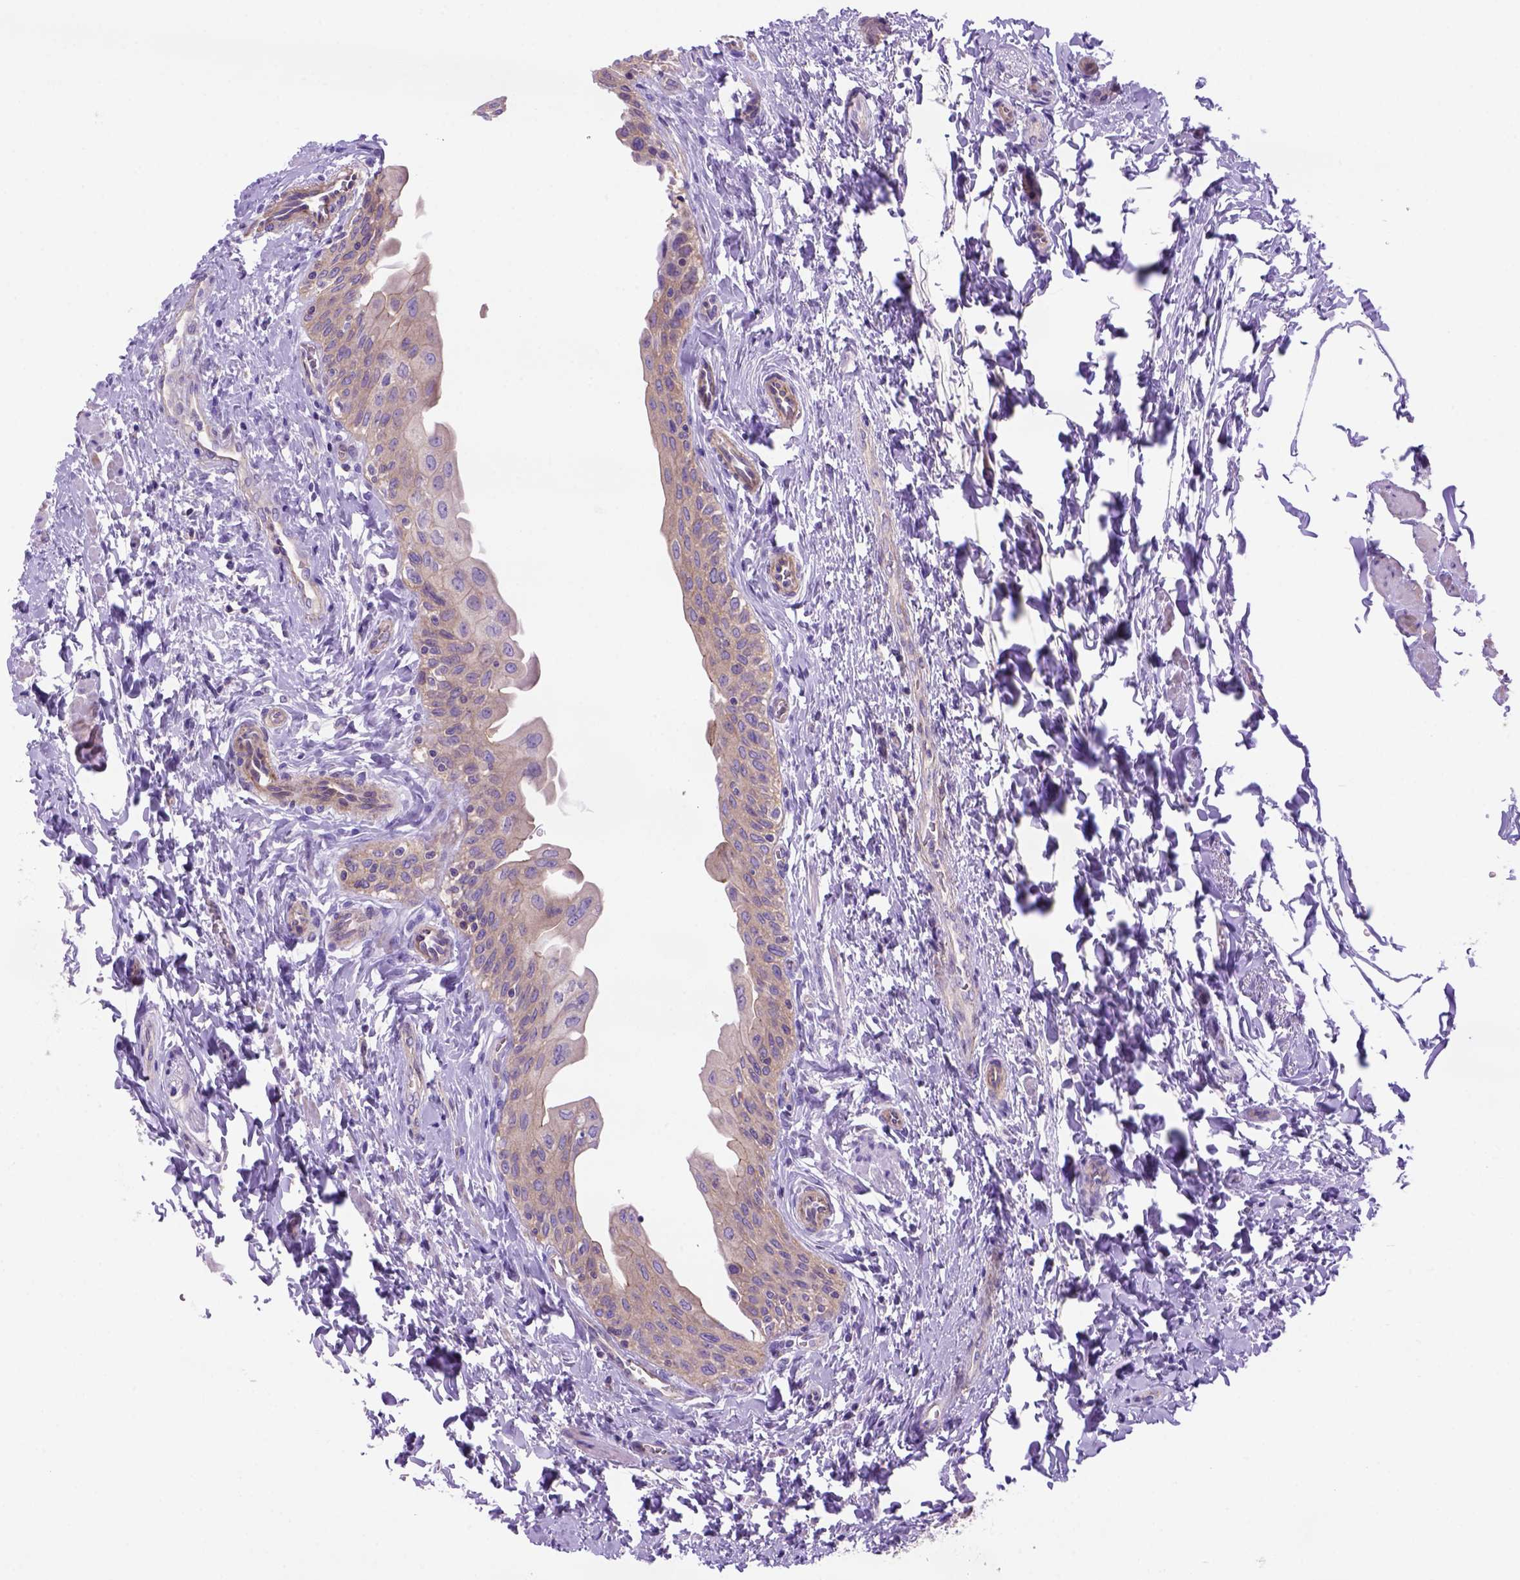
{"staining": {"intensity": "moderate", "quantity": "25%-75%", "location": "cytoplasmic/membranous"}, "tissue": "urinary bladder", "cell_type": "Urothelial cells", "image_type": "normal", "snomed": [{"axis": "morphology", "description": "Normal tissue, NOS"}, {"axis": "topography", "description": "Urinary bladder"}], "caption": "Immunohistochemical staining of unremarkable human urinary bladder demonstrates 25%-75% levels of moderate cytoplasmic/membranous protein staining in approximately 25%-75% of urothelial cells.", "gene": "PEX12", "patient": {"sex": "male", "age": 56}}